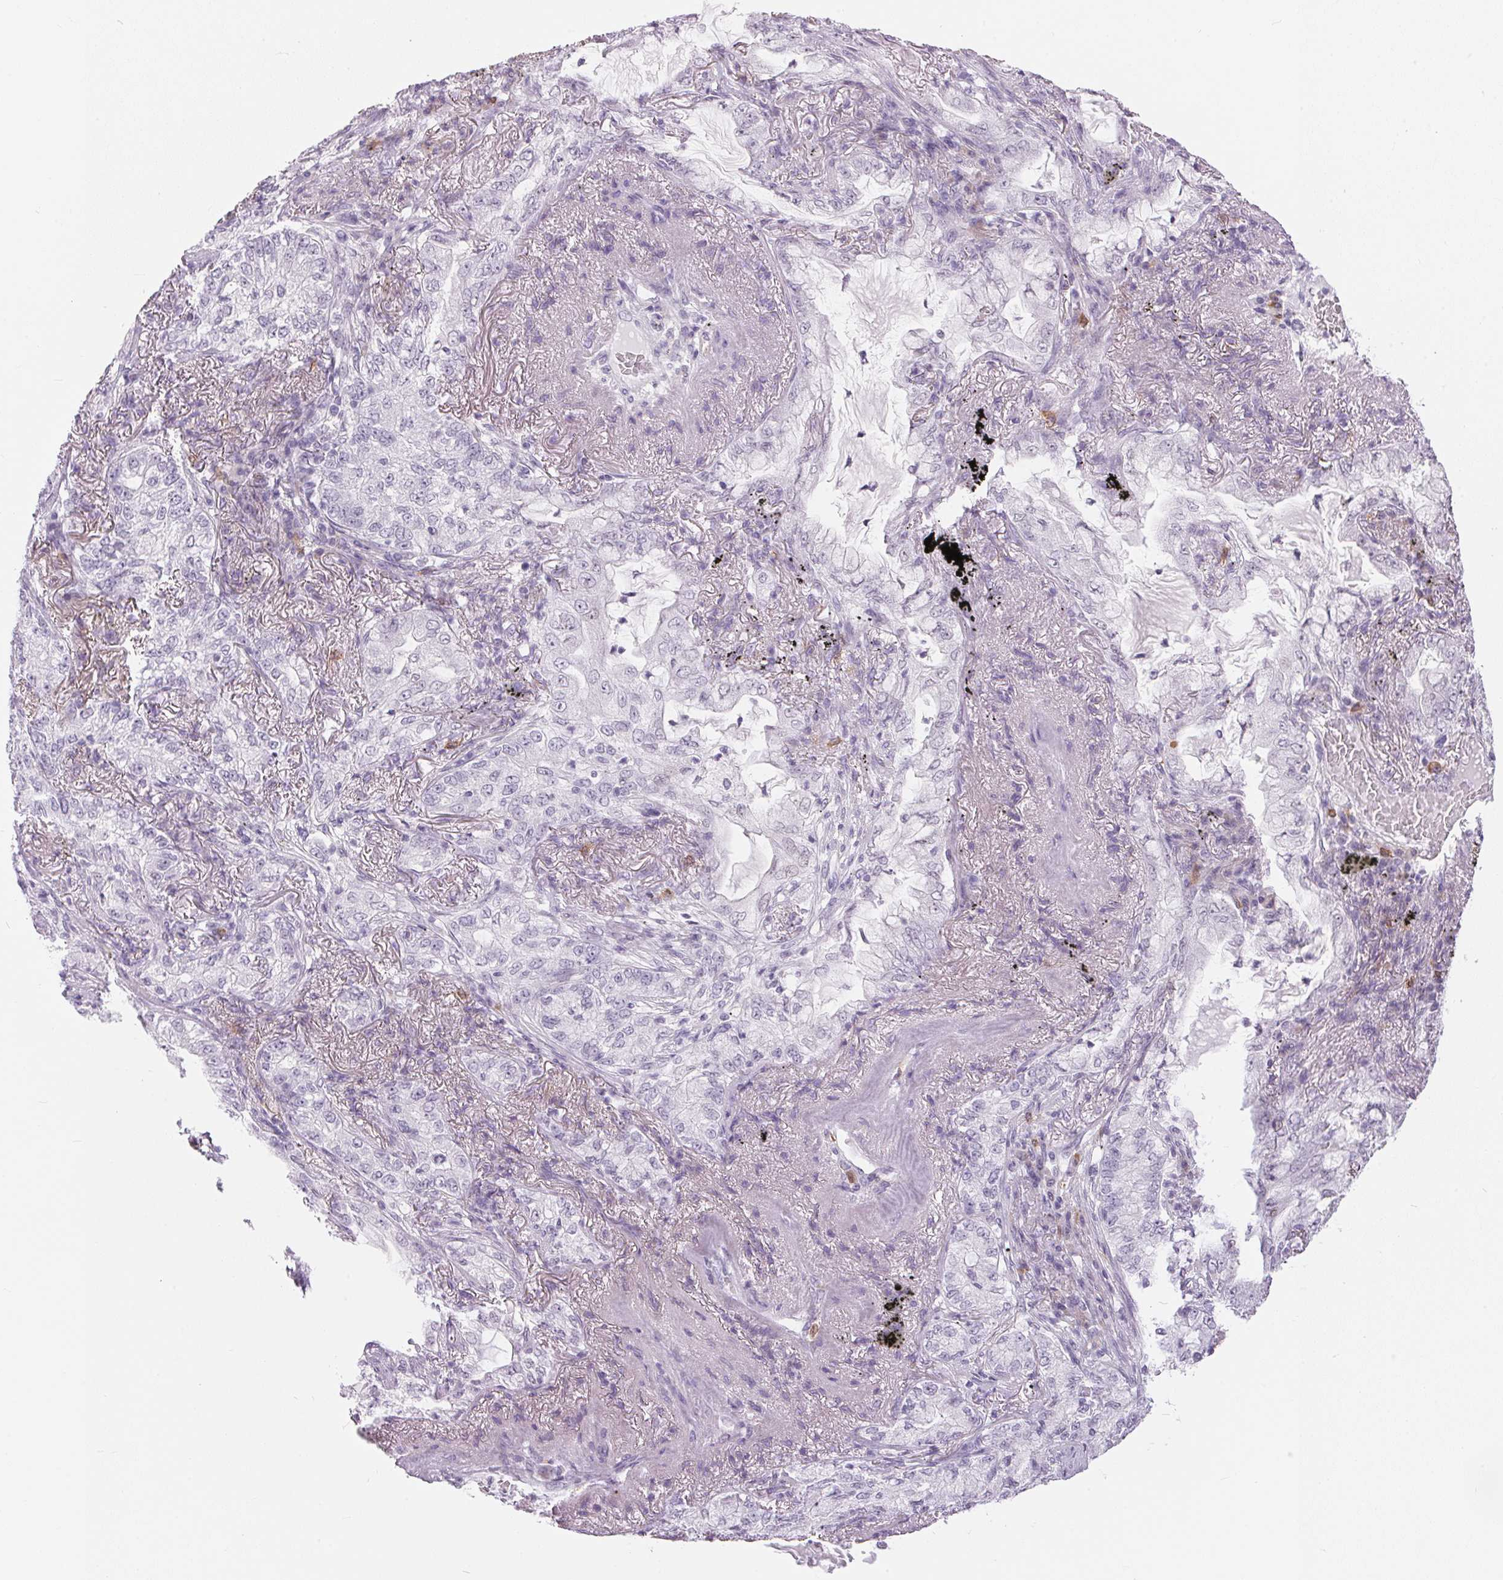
{"staining": {"intensity": "negative", "quantity": "none", "location": "none"}, "tissue": "lung cancer", "cell_type": "Tumor cells", "image_type": "cancer", "snomed": [{"axis": "morphology", "description": "Adenocarcinoma, NOS"}, {"axis": "topography", "description": "Lung"}], "caption": "Human lung adenocarcinoma stained for a protein using immunohistochemistry reveals no expression in tumor cells.", "gene": "CADPS", "patient": {"sex": "female", "age": 73}}